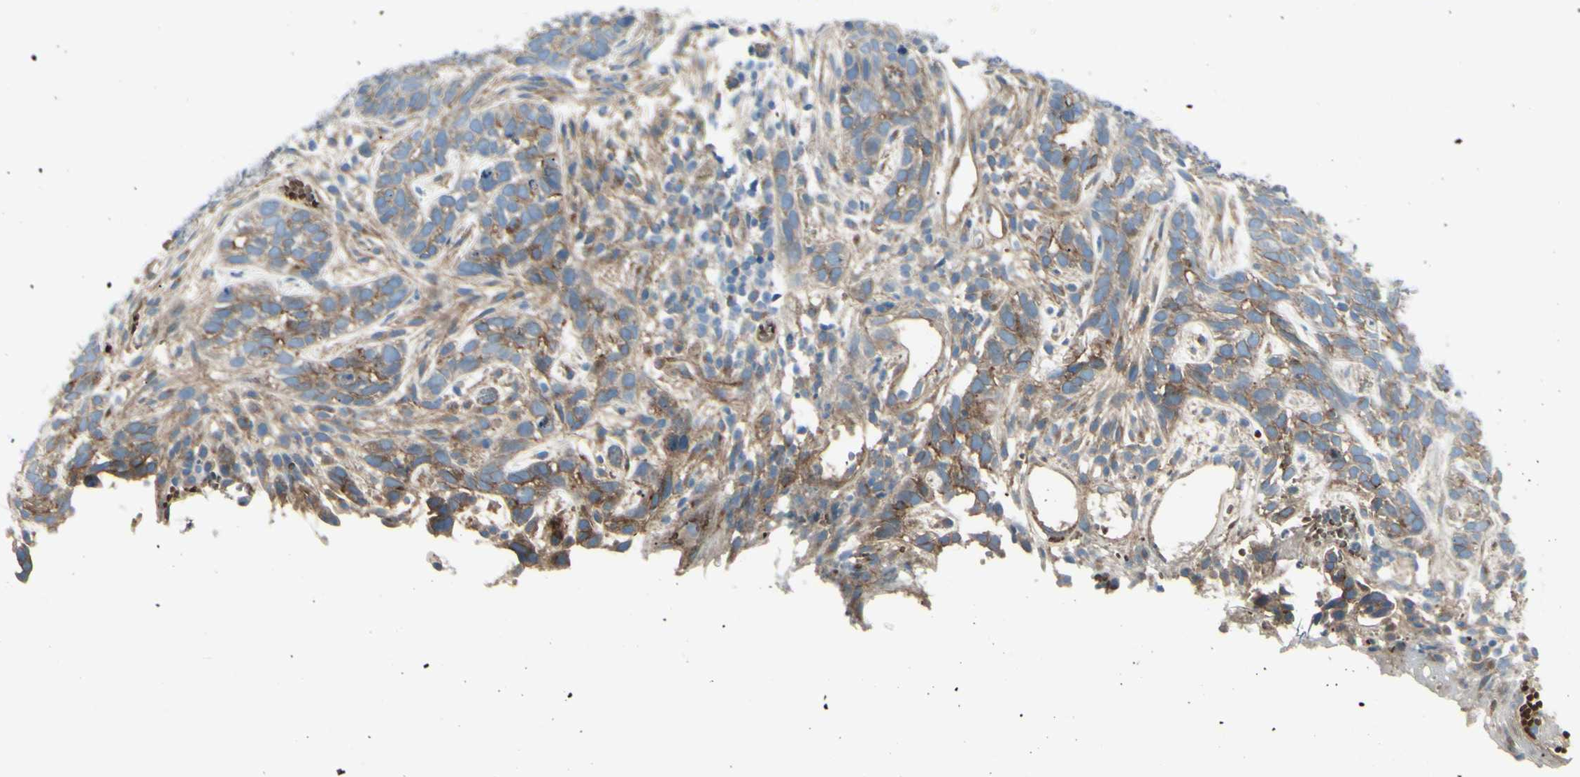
{"staining": {"intensity": "weak", "quantity": ">75%", "location": "cytoplasmic/membranous"}, "tissue": "skin cancer", "cell_type": "Tumor cells", "image_type": "cancer", "snomed": [{"axis": "morphology", "description": "Basal cell carcinoma"}, {"axis": "topography", "description": "Skin"}], "caption": "Immunohistochemical staining of human skin cancer (basal cell carcinoma) demonstrates weak cytoplasmic/membranous protein staining in approximately >75% of tumor cells. Nuclei are stained in blue.", "gene": "PCDHGA2", "patient": {"sex": "male", "age": 87}}